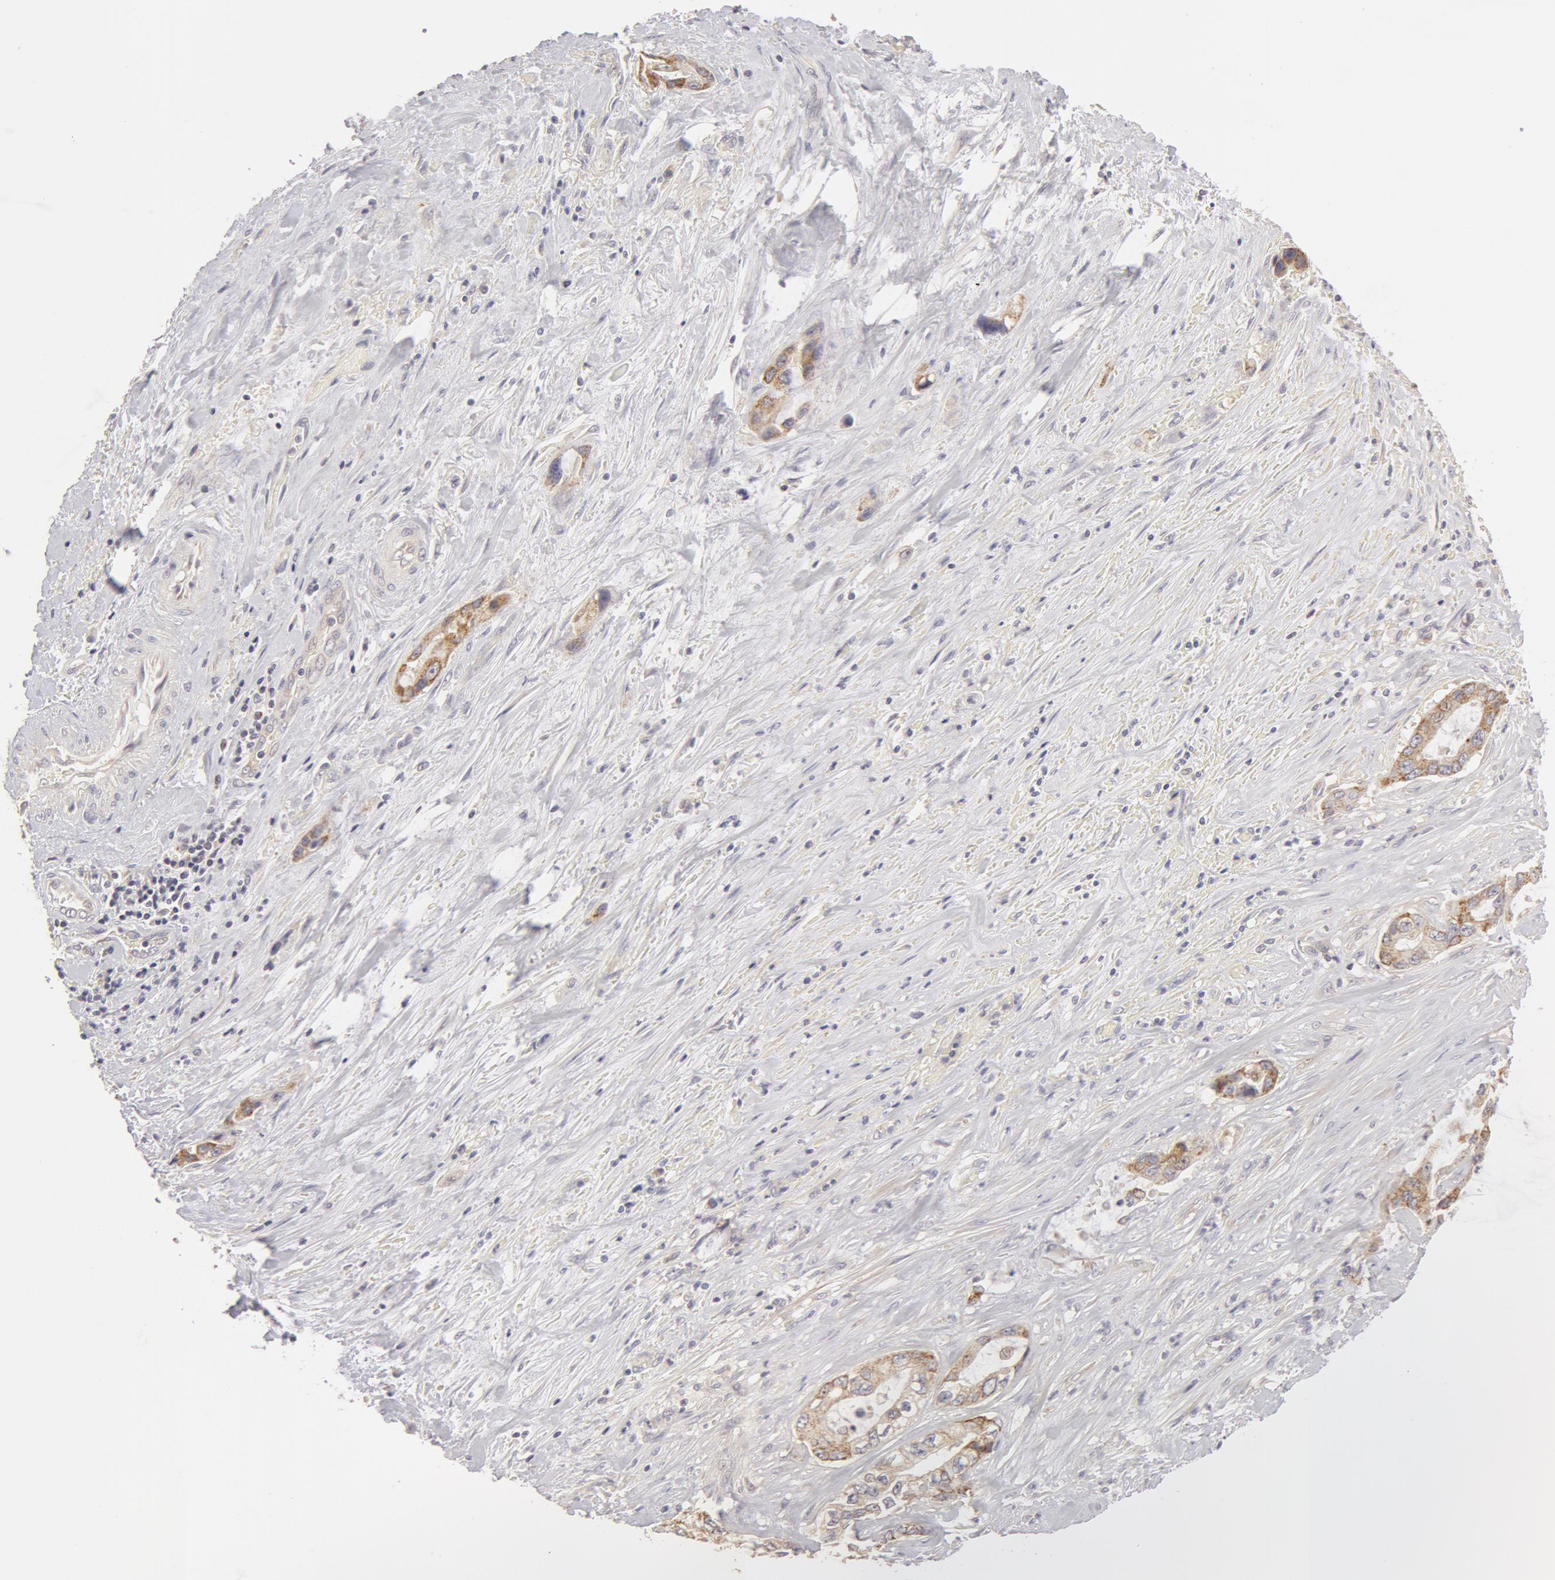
{"staining": {"intensity": "weak", "quantity": "<25%", "location": "cytoplasmic/membranous"}, "tissue": "pancreatic cancer", "cell_type": "Tumor cells", "image_type": "cancer", "snomed": [{"axis": "morphology", "description": "Adenocarcinoma, NOS"}, {"axis": "topography", "description": "Pancreas"}, {"axis": "topography", "description": "Stomach, upper"}], "caption": "This is an immunohistochemistry image of human pancreatic adenocarcinoma. There is no positivity in tumor cells.", "gene": "ADPRH", "patient": {"sex": "male", "age": 77}}